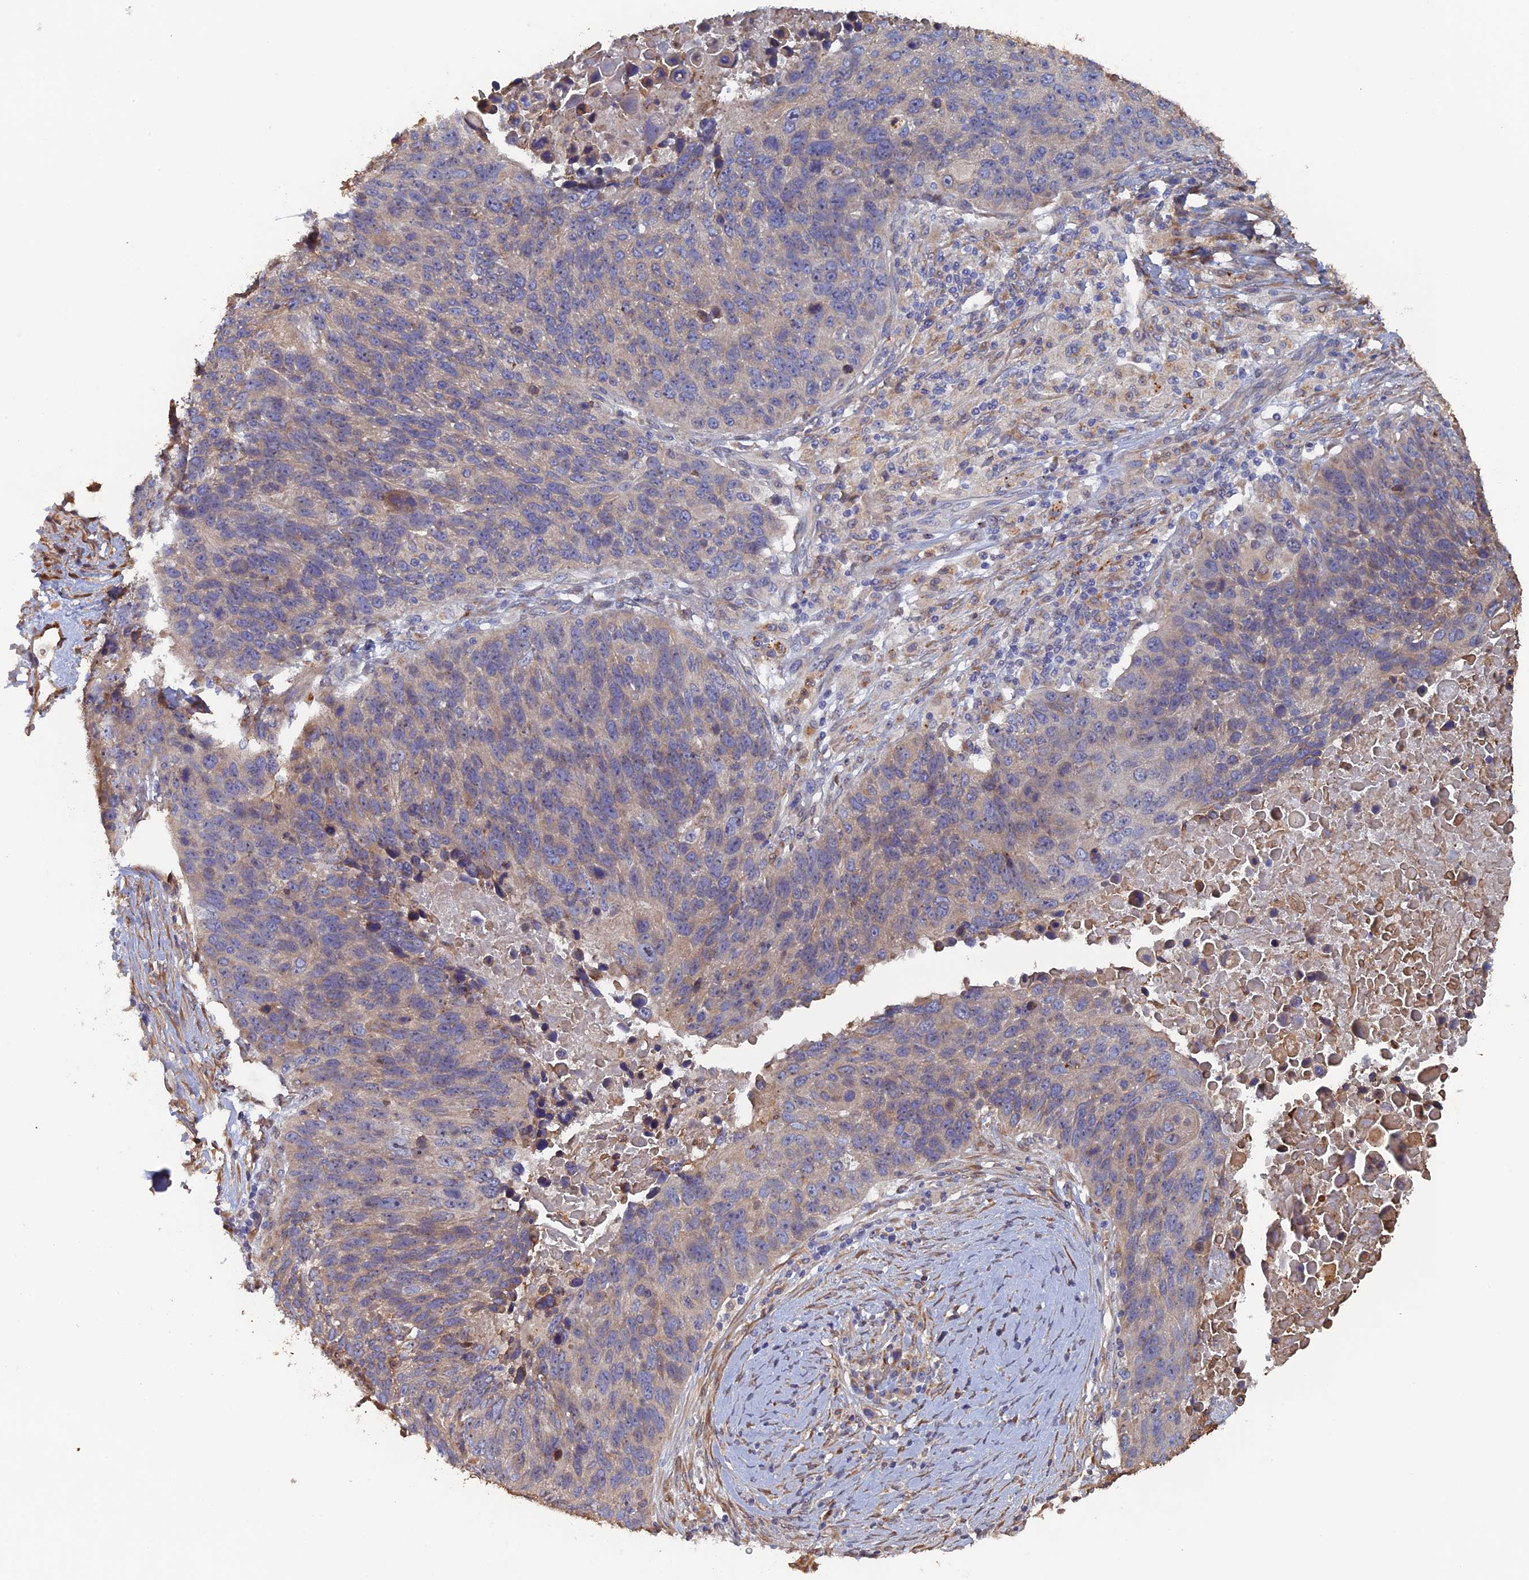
{"staining": {"intensity": "negative", "quantity": "none", "location": "none"}, "tissue": "lung cancer", "cell_type": "Tumor cells", "image_type": "cancer", "snomed": [{"axis": "morphology", "description": "Normal tissue, NOS"}, {"axis": "morphology", "description": "Squamous cell carcinoma, NOS"}, {"axis": "topography", "description": "Lymph node"}, {"axis": "topography", "description": "Lung"}], "caption": "Tumor cells are negative for brown protein staining in lung cancer.", "gene": "VPS37C", "patient": {"sex": "male", "age": 66}}